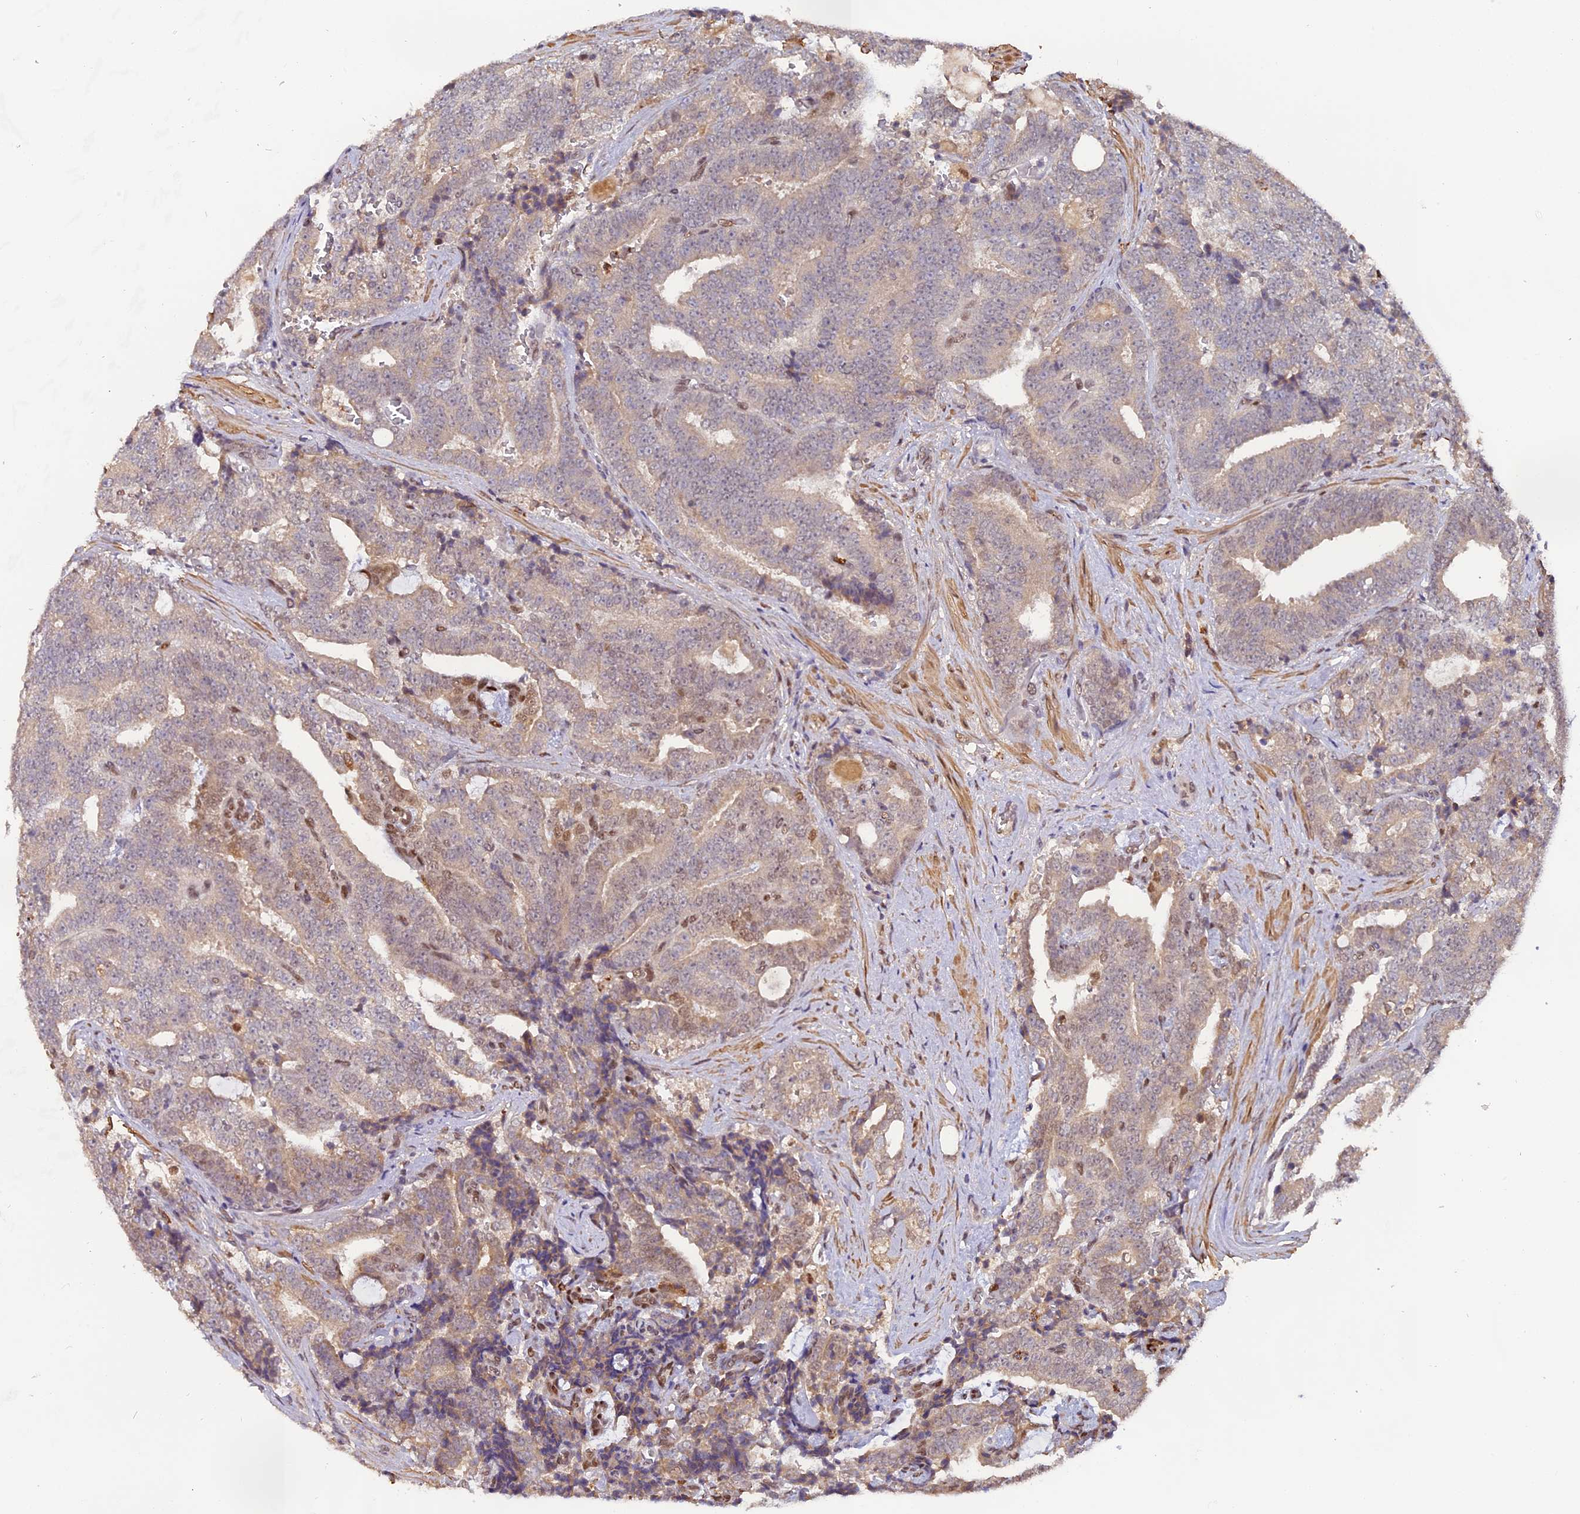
{"staining": {"intensity": "weak", "quantity": "25%-75%", "location": "cytoplasmic/membranous,nuclear"}, "tissue": "prostate cancer", "cell_type": "Tumor cells", "image_type": "cancer", "snomed": [{"axis": "morphology", "description": "Adenocarcinoma, High grade"}, {"axis": "topography", "description": "Prostate and seminal vesicle, NOS"}], "caption": "Human prostate cancer stained for a protein (brown) reveals weak cytoplasmic/membranous and nuclear positive staining in approximately 25%-75% of tumor cells.", "gene": "FAM118B", "patient": {"sex": "male", "age": 67}}